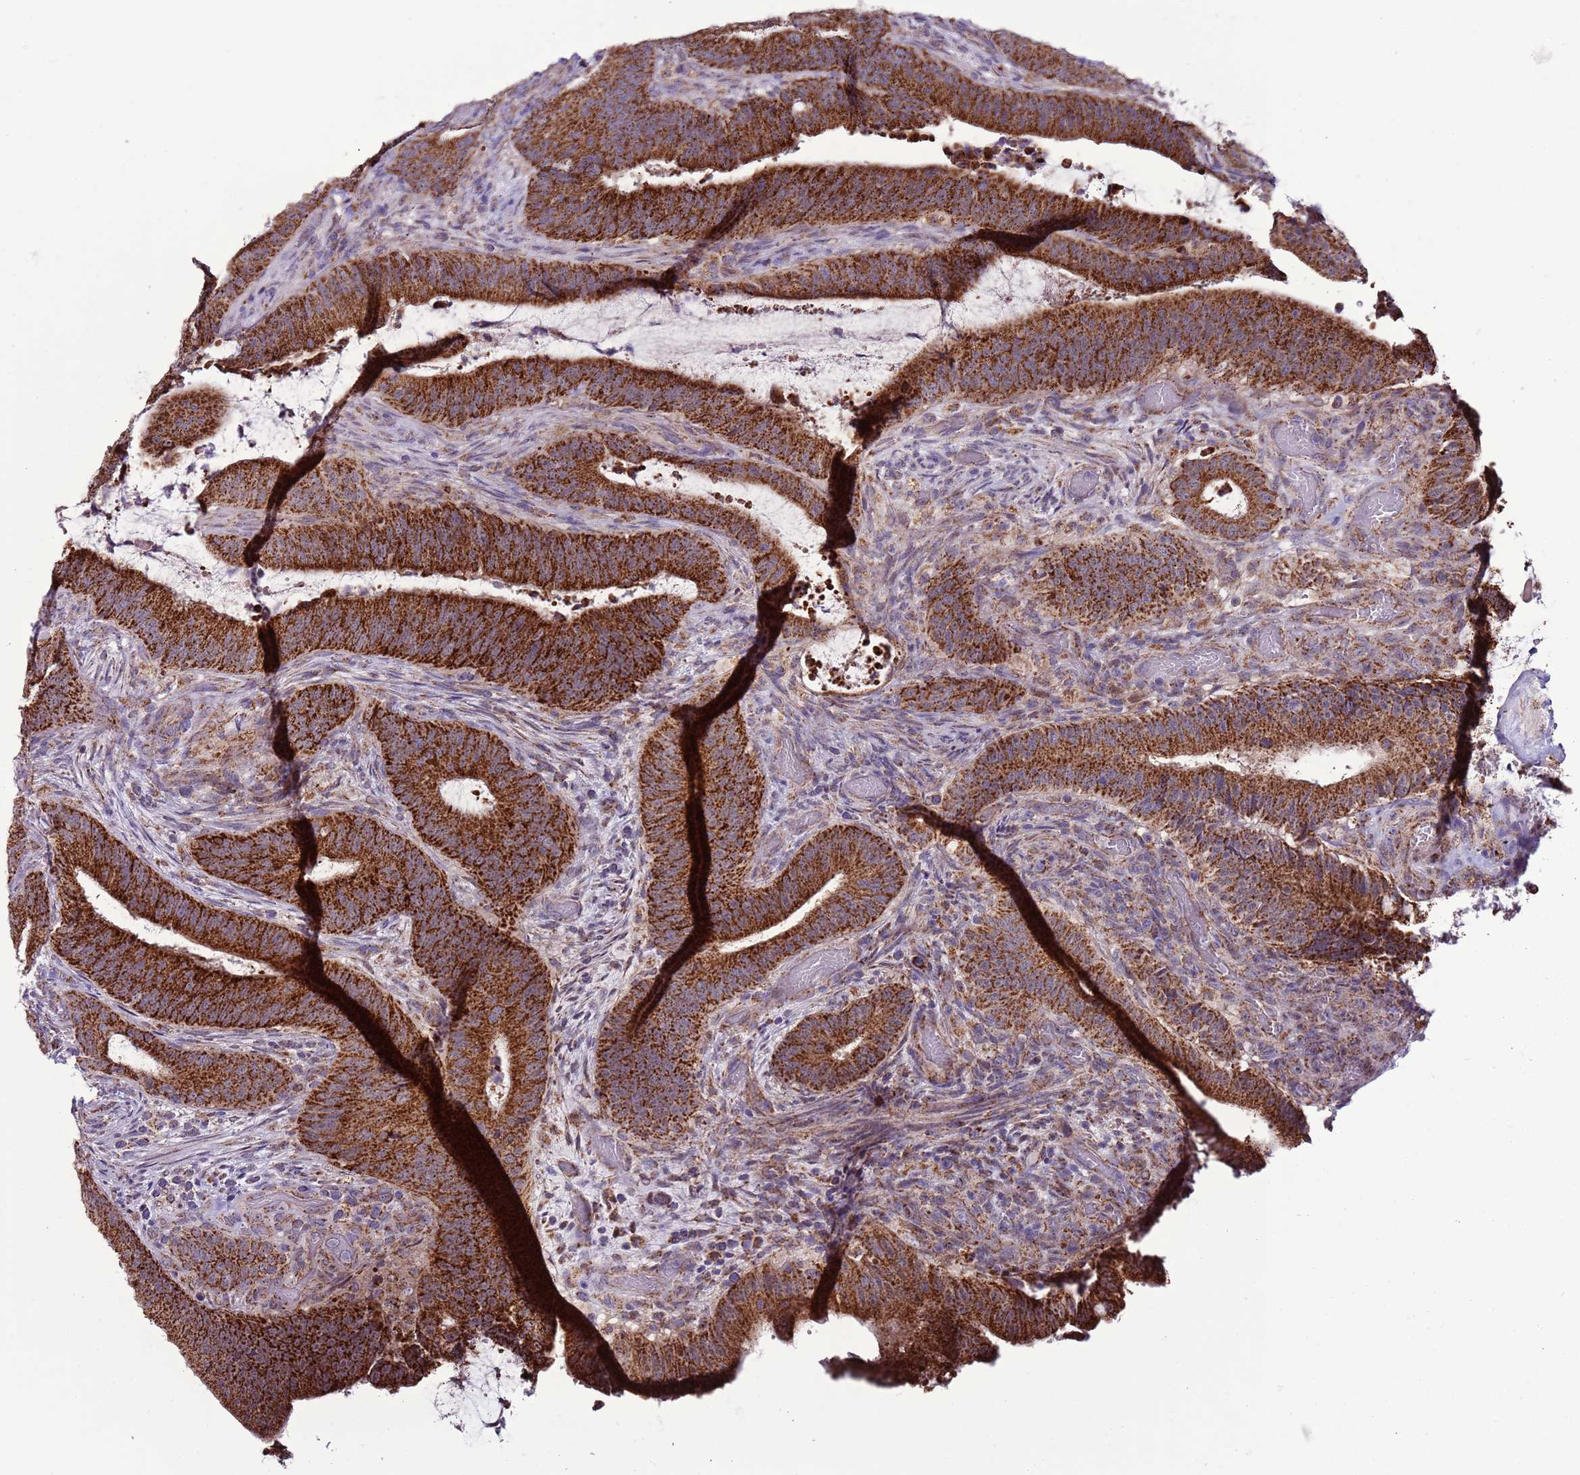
{"staining": {"intensity": "strong", "quantity": ">75%", "location": "cytoplasmic/membranous"}, "tissue": "colorectal cancer", "cell_type": "Tumor cells", "image_type": "cancer", "snomed": [{"axis": "morphology", "description": "Adenocarcinoma, NOS"}, {"axis": "topography", "description": "Colon"}], "caption": "Immunohistochemistry histopathology image of neoplastic tissue: adenocarcinoma (colorectal) stained using immunohistochemistry displays high levels of strong protein expression localized specifically in the cytoplasmic/membranous of tumor cells, appearing as a cytoplasmic/membranous brown color.", "gene": "UEVLD", "patient": {"sex": "female", "age": 43}}